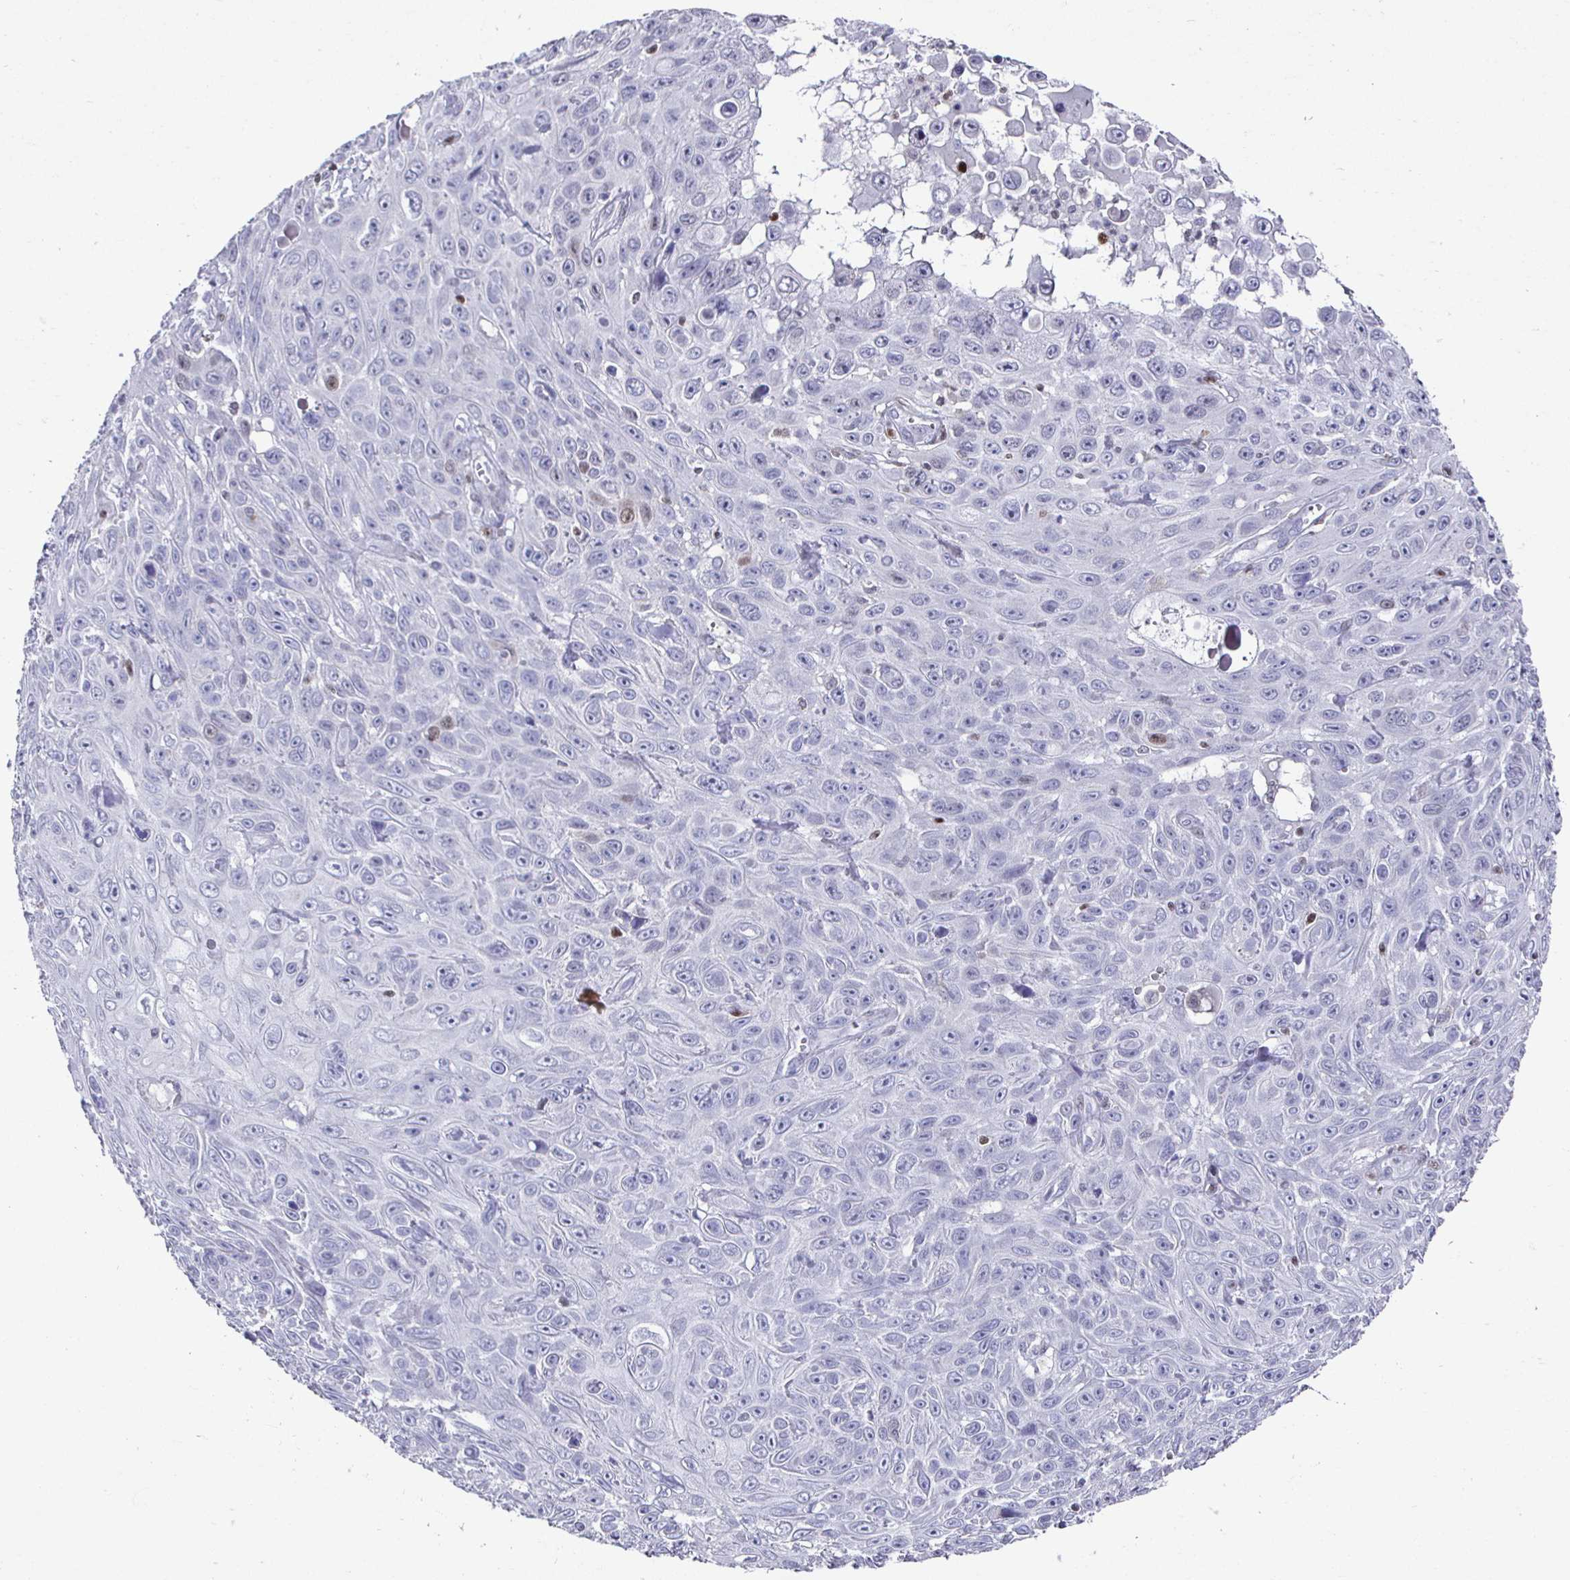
{"staining": {"intensity": "negative", "quantity": "none", "location": "none"}, "tissue": "skin cancer", "cell_type": "Tumor cells", "image_type": "cancer", "snomed": [{"axis": "morphology", "description": "Squamous cell carcinoma, NOS"}, {"axis": "topography", "description": "Skin"}], "caption": "Immunohistochemistry image of human skin cancer (squamous cell carcinoma) stained for a protein (brown), which demonstrates no expression in tumor cells.", "gene": "RUNX2", "patient": {"sex": "male", "age": 82}}